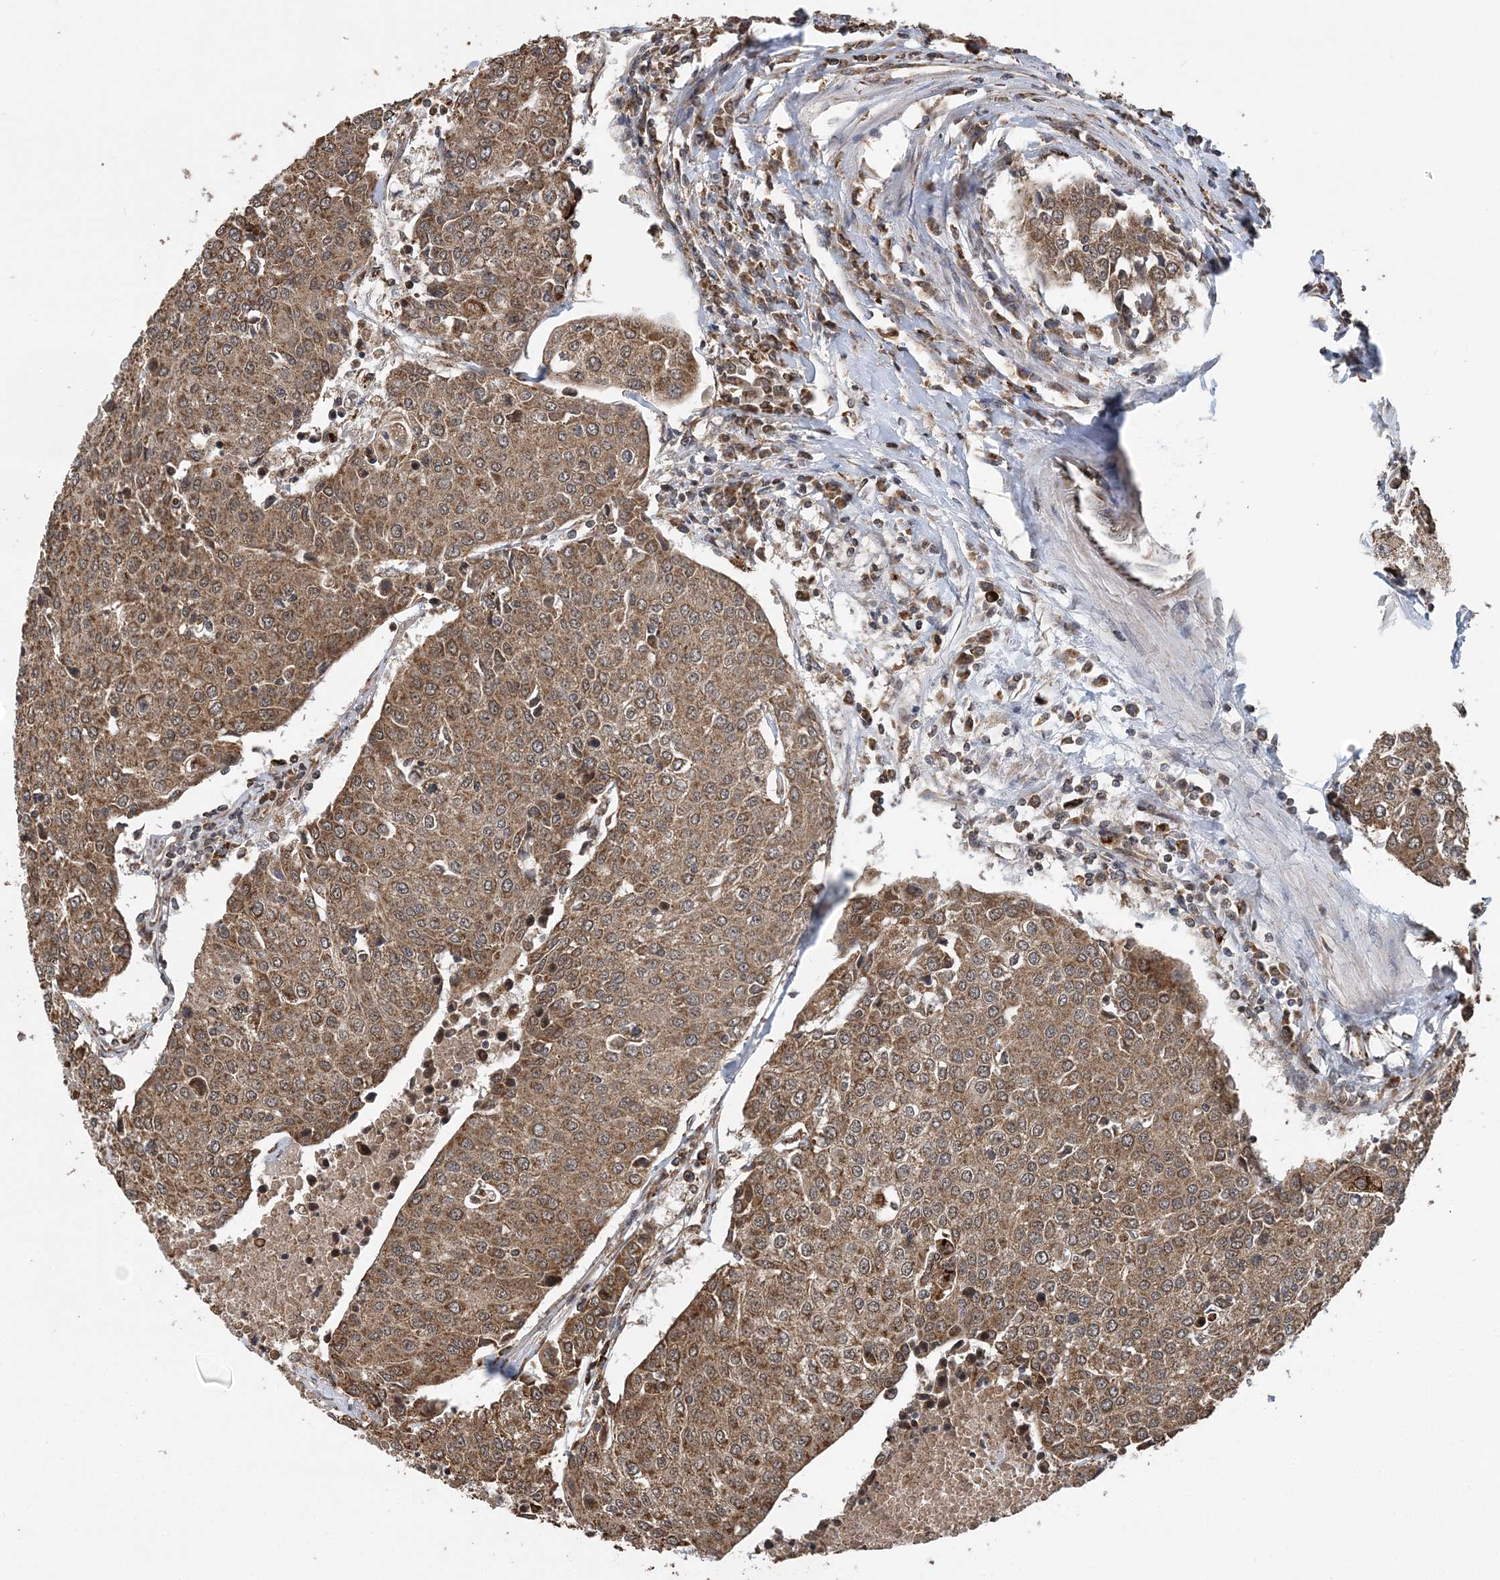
{"staining": {"intensity": "moderate", "quantity": ">75%", "location": "cytoplasmic/membranous"}, "tissue": "urothelial cancer", "cell_type": "Tumor cells", "image_type": "cancer", "snomed": [{"axis": "morphology", "description": "Urothelial carcinoma, High grade"}, {"axis": "topography", "description": "Urinary bladder"}], "caption": "High-power microscopy captured an immunohistochemistry (IHC) histopathology image of urothelial carcinoma (high-grade), revealing moderate cytoplasmic/membranous staining in about >75% of tumor cells.", "gene": "PCBP1", "patient": {"sex": "female", "age": 85}}